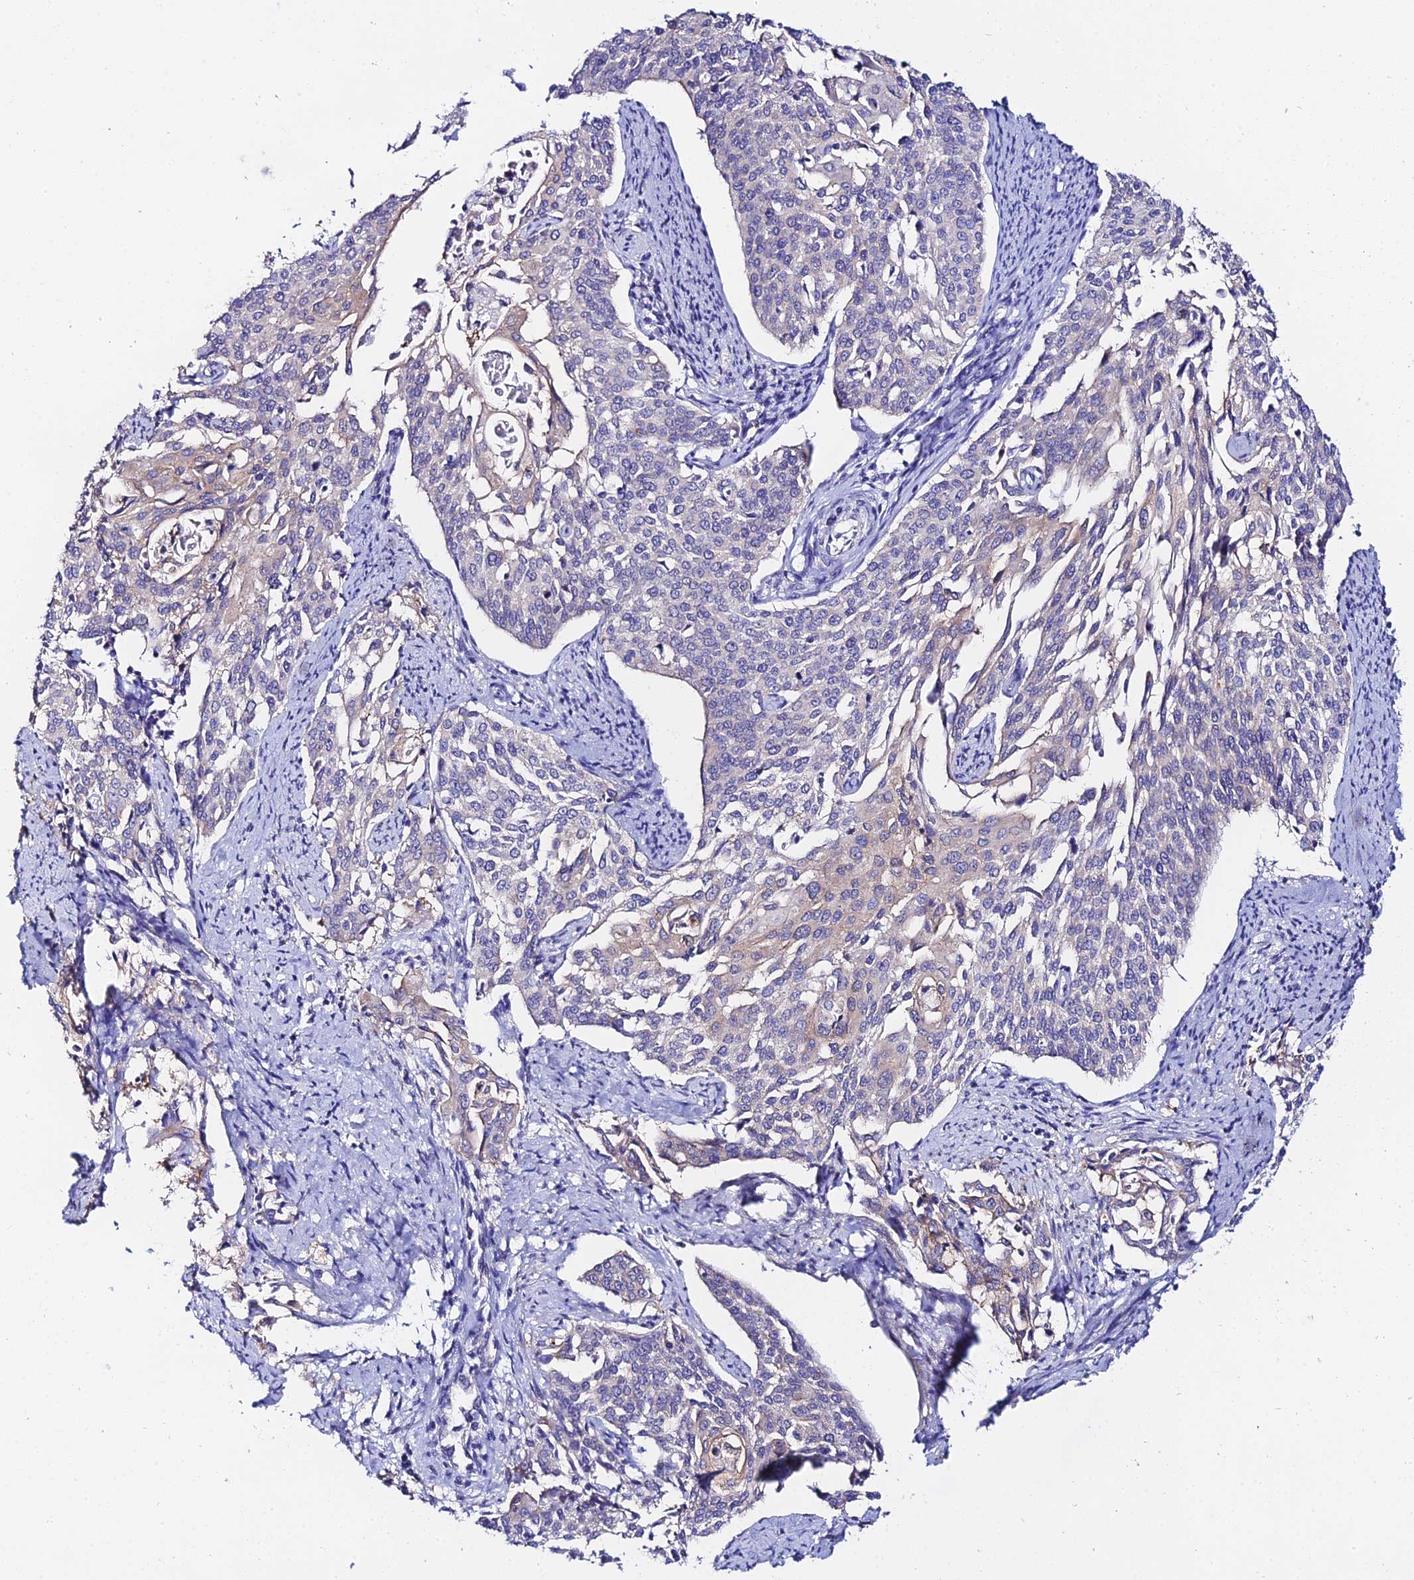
{"staining": {"intensity": "negative", "quantity": "none", "location": "none"}, "tissue": "cervical cancer", "cell_type": "Tumor cells", "image_type": "cancer", "snomed": [{"axis": "morphology", "description": "Squamous cell carcinoma, NOS"}, {"axis": "topography", "description": "Cervix"}], "caption": "The photomicrograph reveals no significant positivity in tumor cells of squamous cell carcinoma (cervical).", "gene": "ATG16L2", "patient": {"sex": "female", "age": 44}}